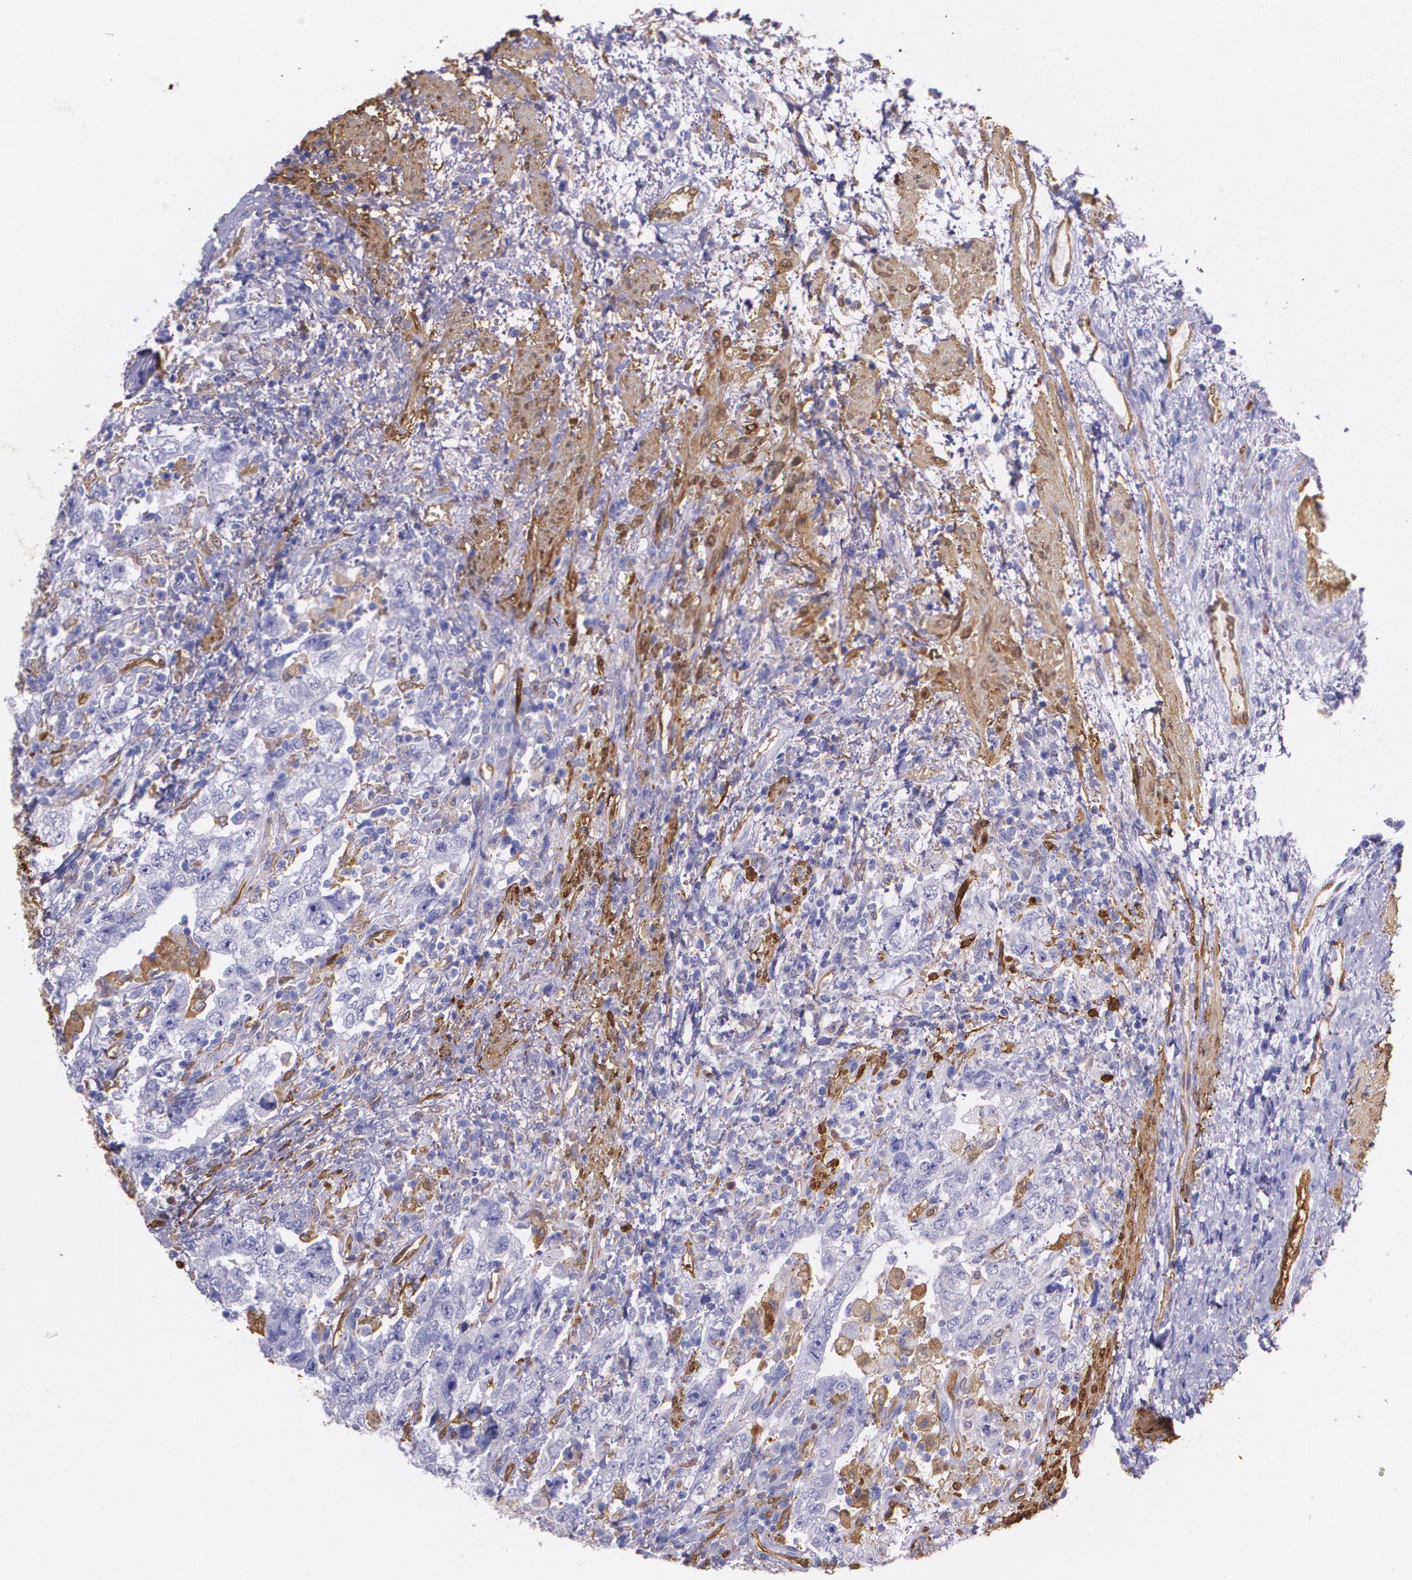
{"staining": {"intensity": "negative", "quantity": "none", "location": "none"}, "tissue": "testis cancer", "cell_type": "Tumor cells", "image_type": "cancer", "snomed": [{"axis": "morphology", "description": "Carcinoma, Embryonal, NOS"}, {"axis": "topography", "description": "Testis"}], "caption": "High power microscopy histopathology image of an immunohistochemistry image of testis cancer (embryonal carcinoma), revealing no significant expression in tumor cells.", "gene": "MMP2", "patient": {"sex": "male", "age": 26}}